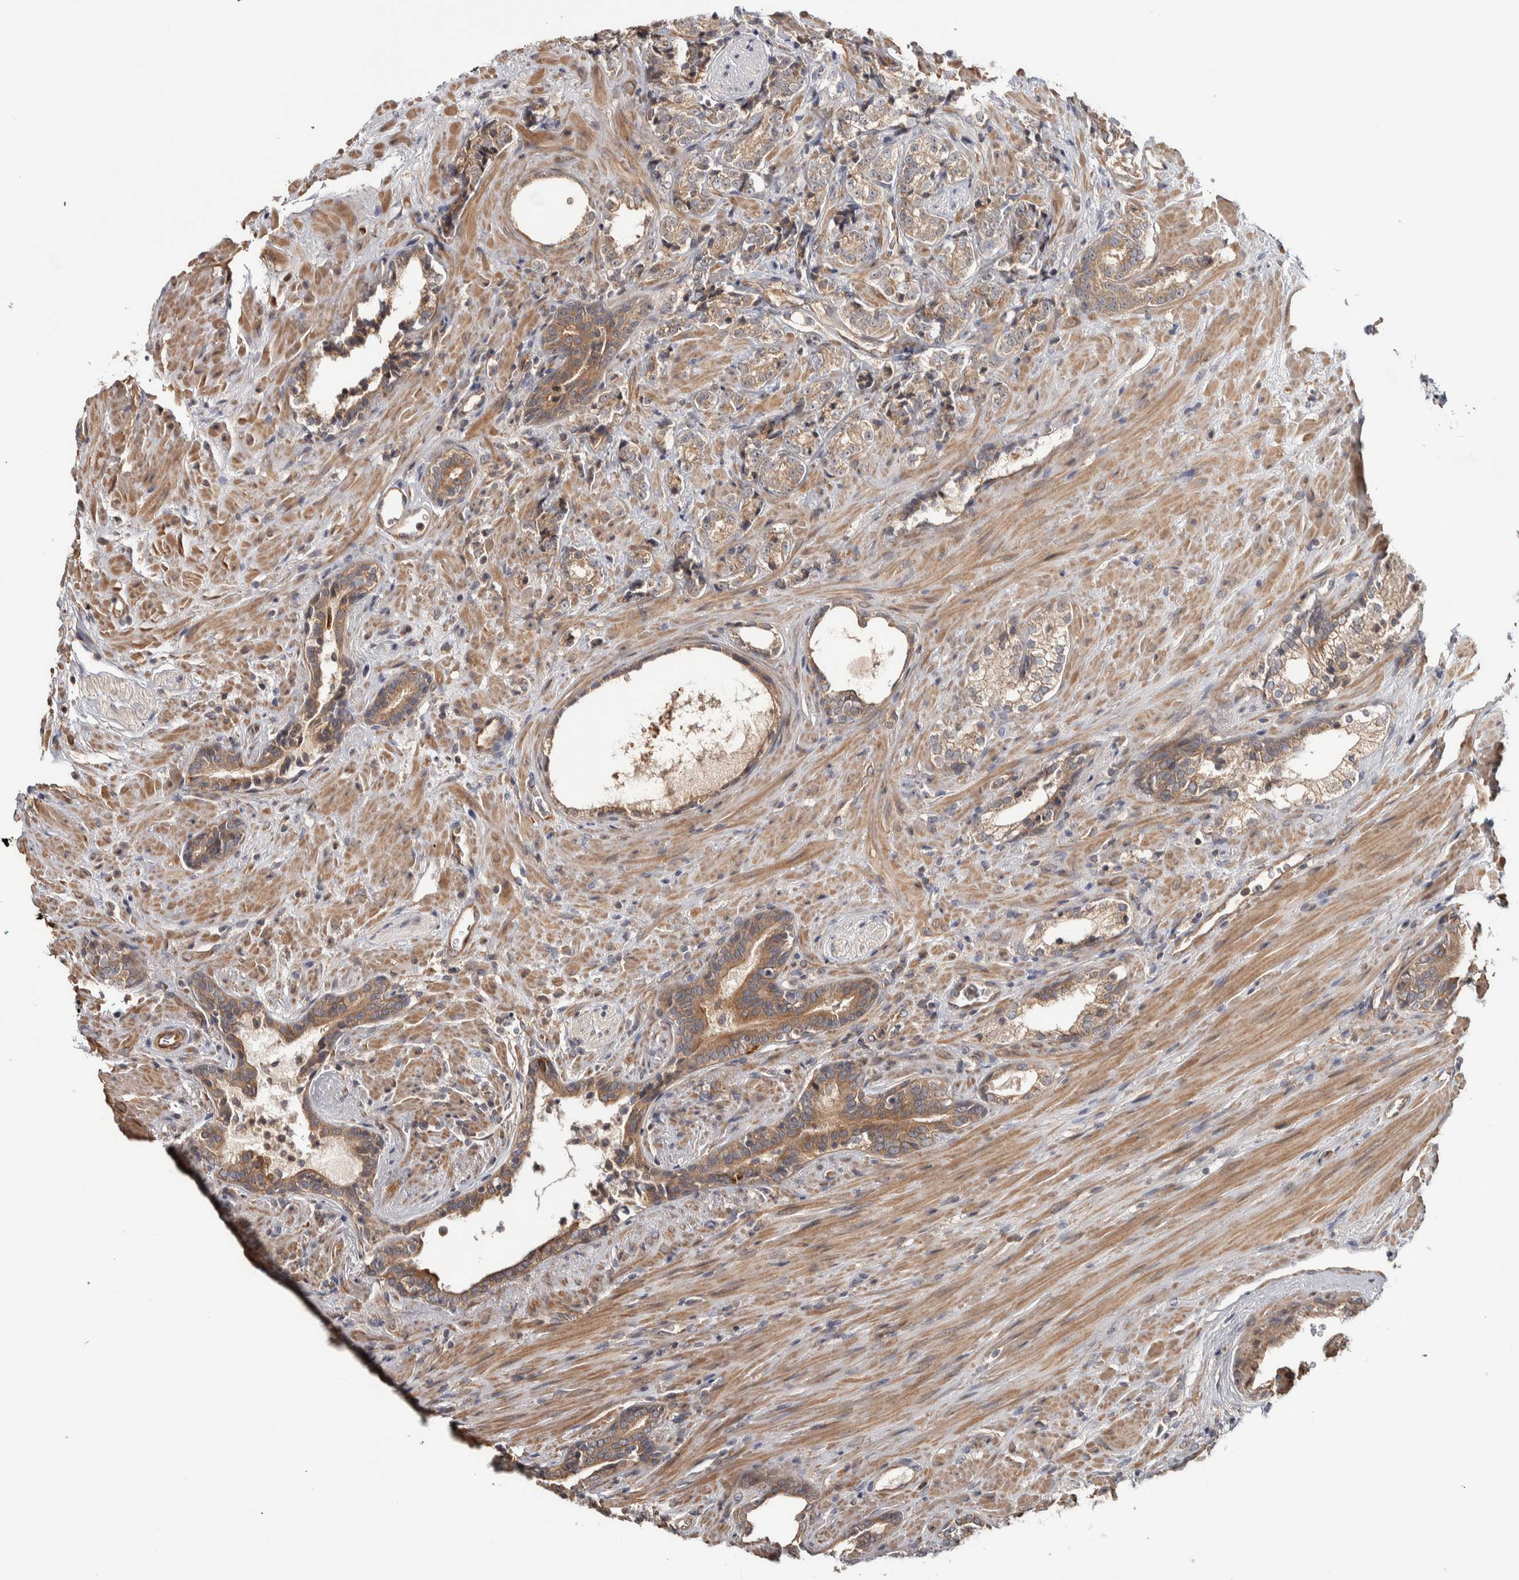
{"staining": {"intensity": "moderate", "quantity": ">75%", "location": "cytoplasmic/membranous"}, "tissue": "prostate cancer", "cell_type": "Tumor cells", "image_type": "cancer", "snomed": [{"axis": "morphology", "description": "Adenocarcinoma, High grade"}, {"axis": "topography", "description": "Prostate"}], "caption": "IHC of prostate cancer (high-grade adenocarcinoma) reveals medium levels of moderate cytoplasmic/membranous expression in about >75% of tumor cells. Using DAB (3,3'-diaminobenzidine) (brown) and hematoxylin (blue) stains, captured at high magnification using brightfield microscopy.", "gene": "CHMP4C", "patient": {"sex": "male", "age": 71}}